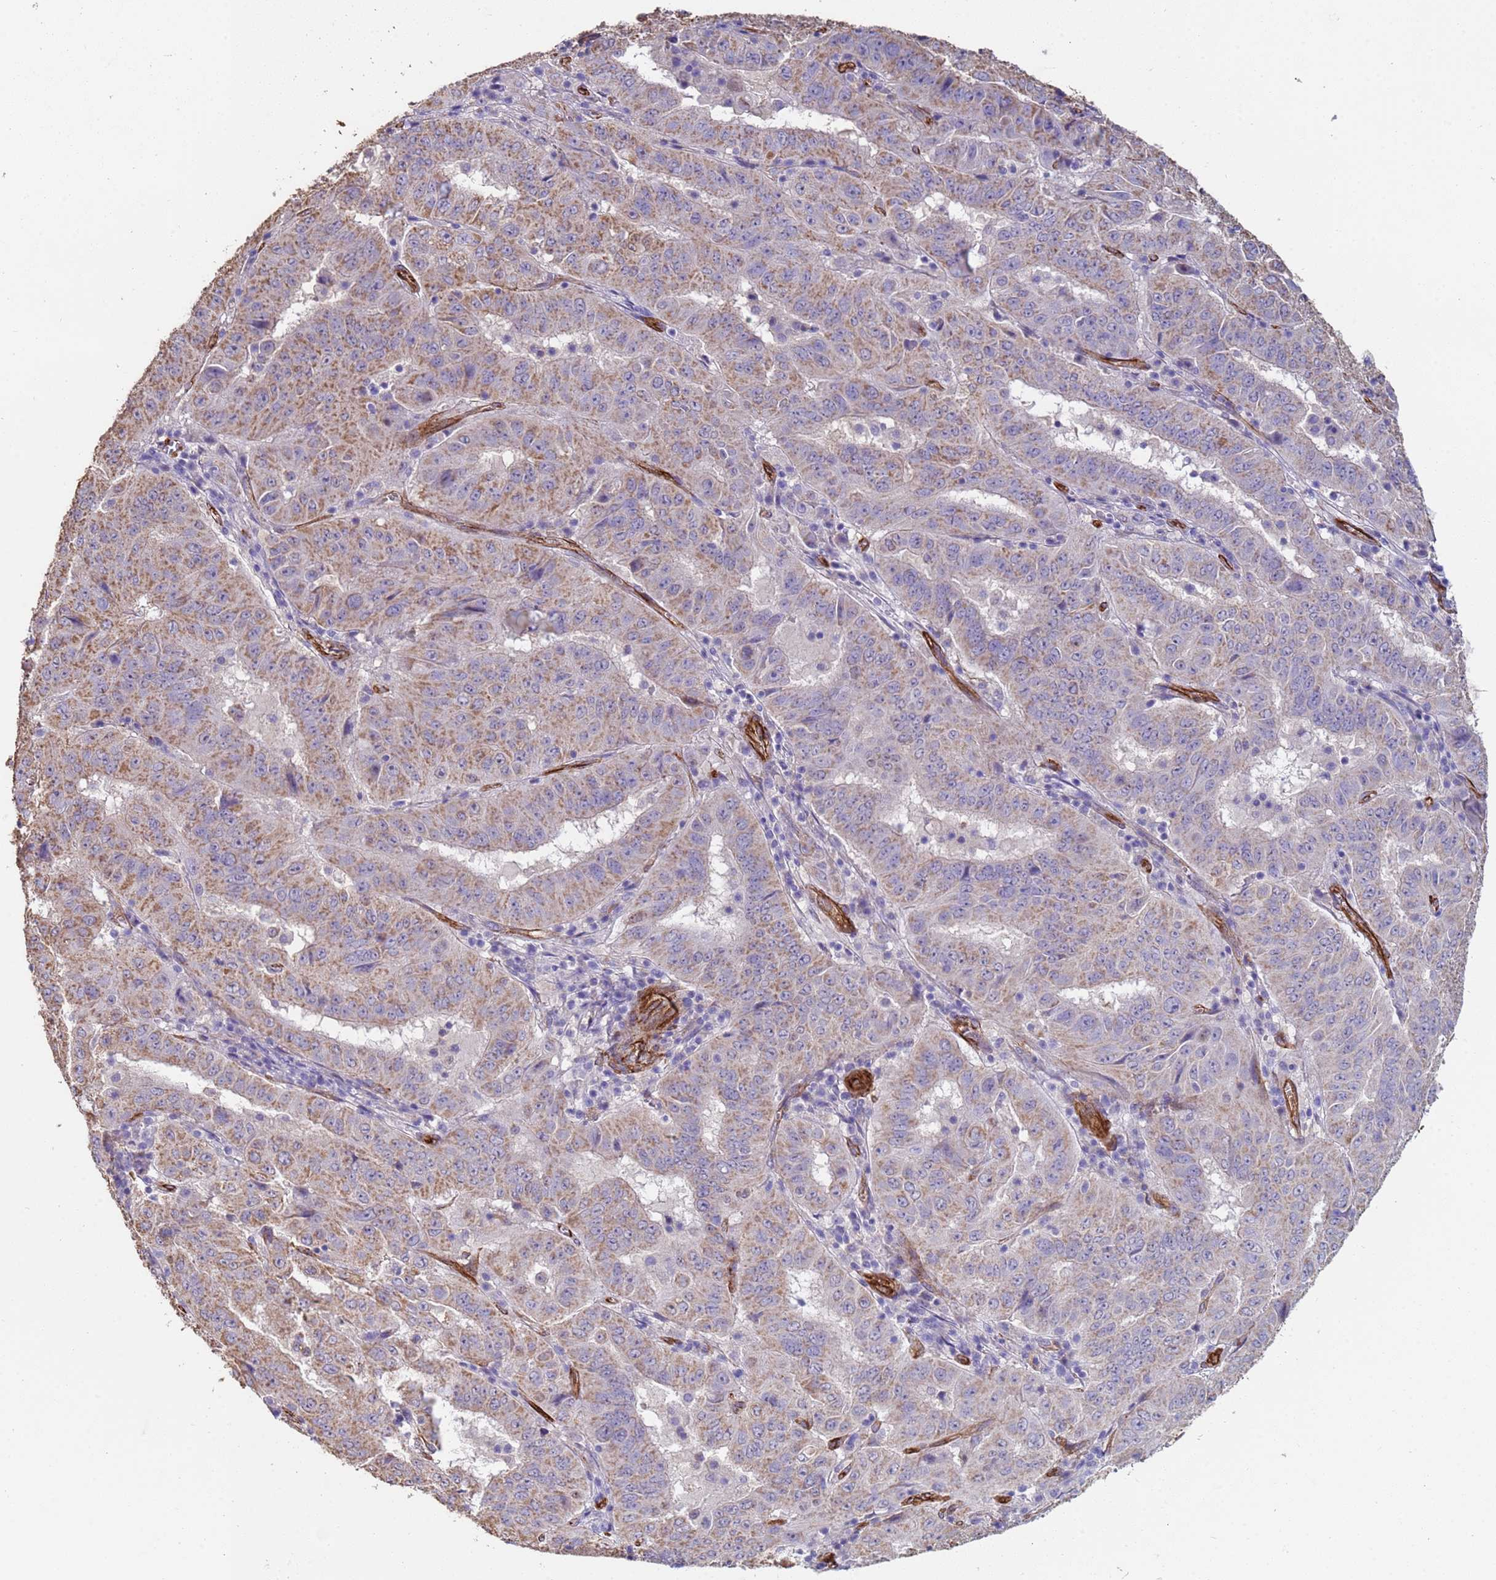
{"staining": {"intensity": "moderate", "quantity": "25%-75%", "location": "cytoplasmic/membranous"}, "tissue": "pancreatic cancer", "cell_type": "Tumor cells", "image_type": "cancer", "snomed": [{"axis": "morphology", "description": "Adenocarcinoma, NOS"}, {"axis": "topography", "description": "Pancreas"}], "caption": "Protein expression by immunohistochemistry (IHC) shows moderate cytoplasmic/membranous positivity in about 25%-75% of tumor cells in pancreatic cancer.", "gene": "GASK1A", "patient": {"sex": "male", "age": 63}}